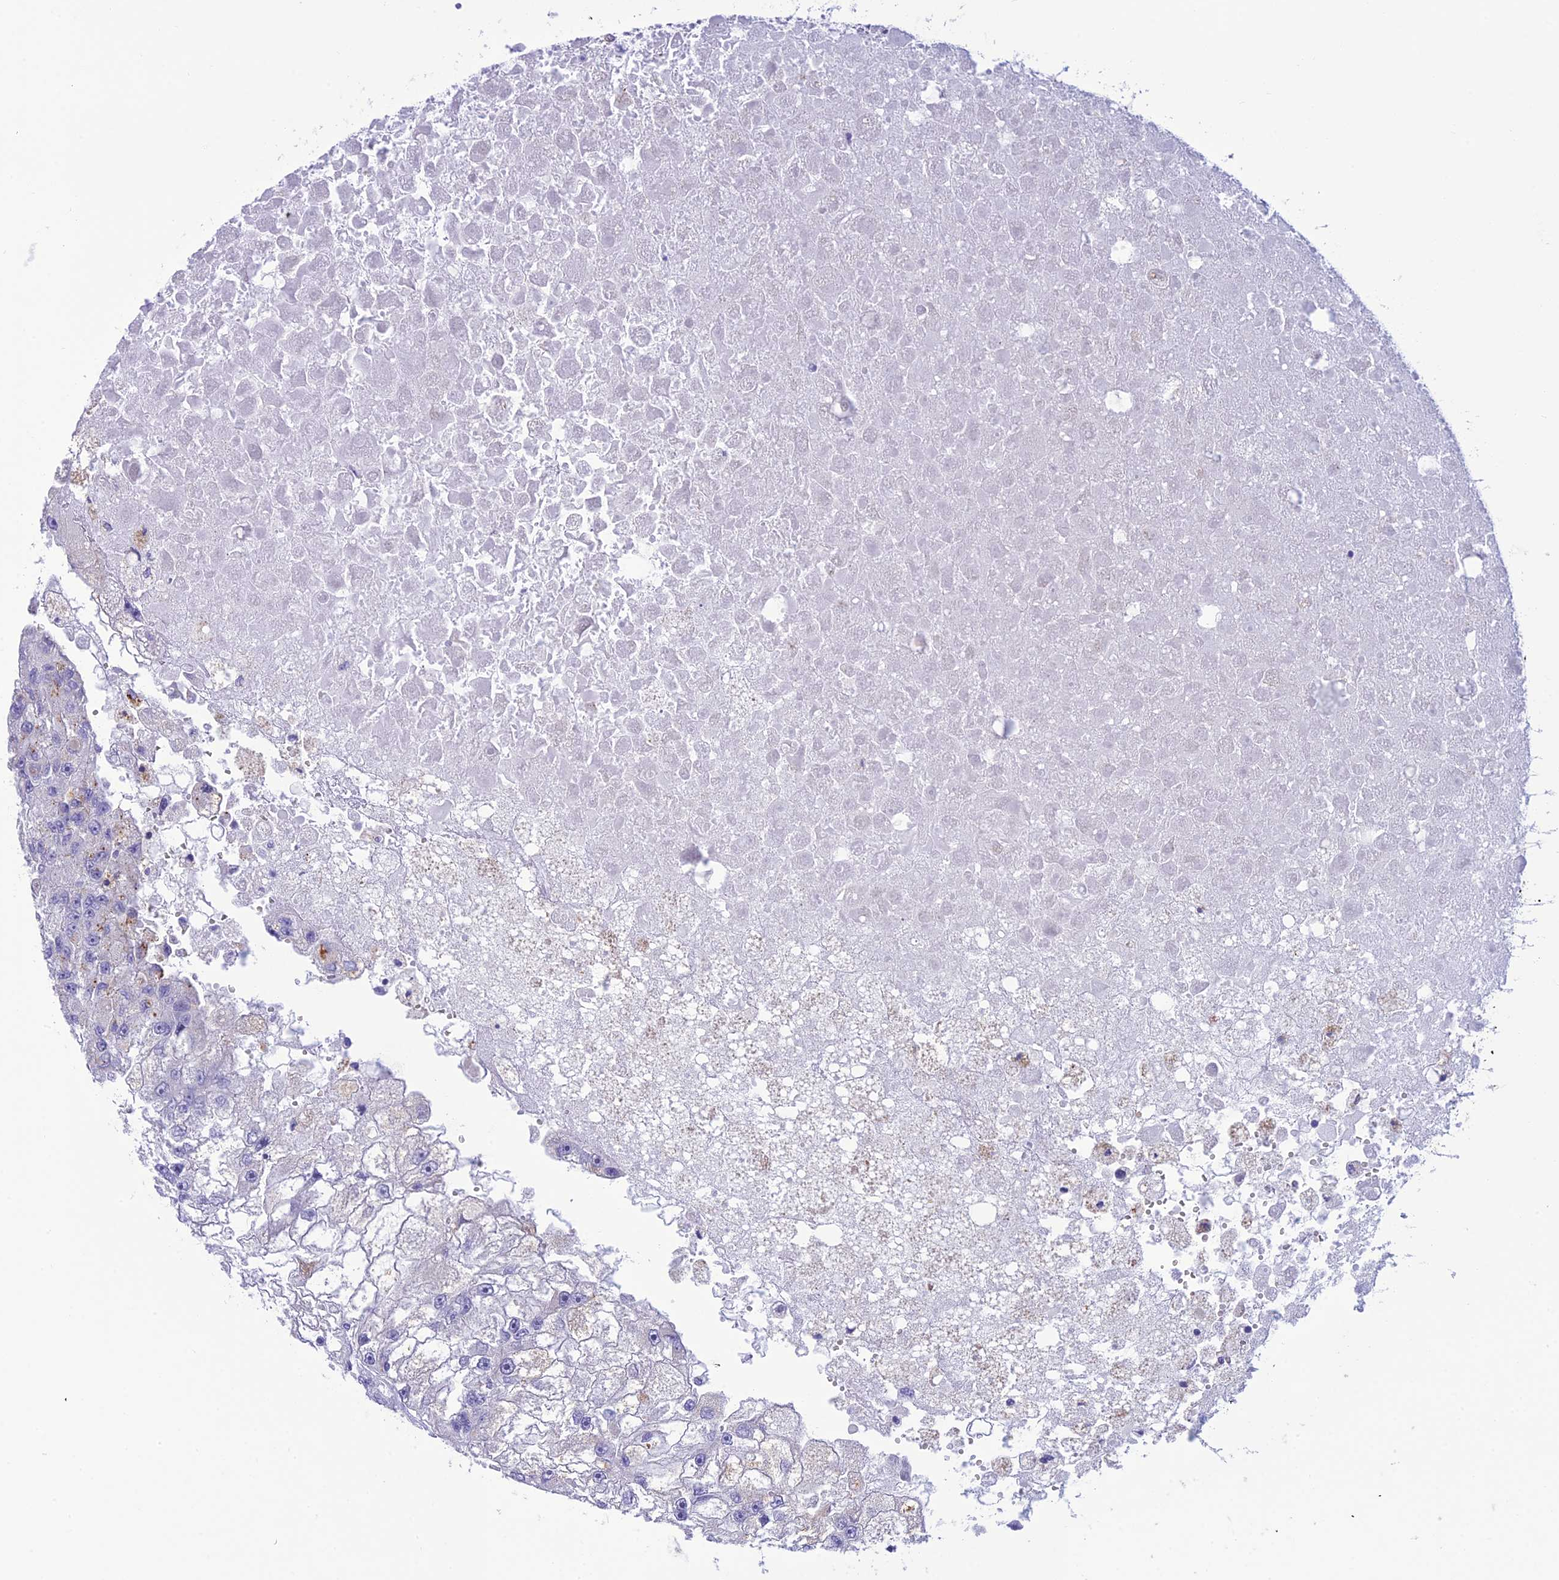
{"staining": {"intensity": "negative", "quantity": "none", "location": "none"}, "tissue": "renal cancer", "cell_type": "Tumor cells", "image_type": "cancer", "snomed": [{"axis": "morphology", "description": "Adenocarcinoma, NOS"}, {"axis": "topography", "description": "Kidney"}], "caption": "Immunohistochemistry (IHC) image of neoplastic tissue: human adenocarcinoma (renal) stained with DAB (3,3'-diaminobenzidine) exhibits no significant protein expression in tumor cells.", "gene": "DHDH", "patient": {"sex": "male", "age": 63}}